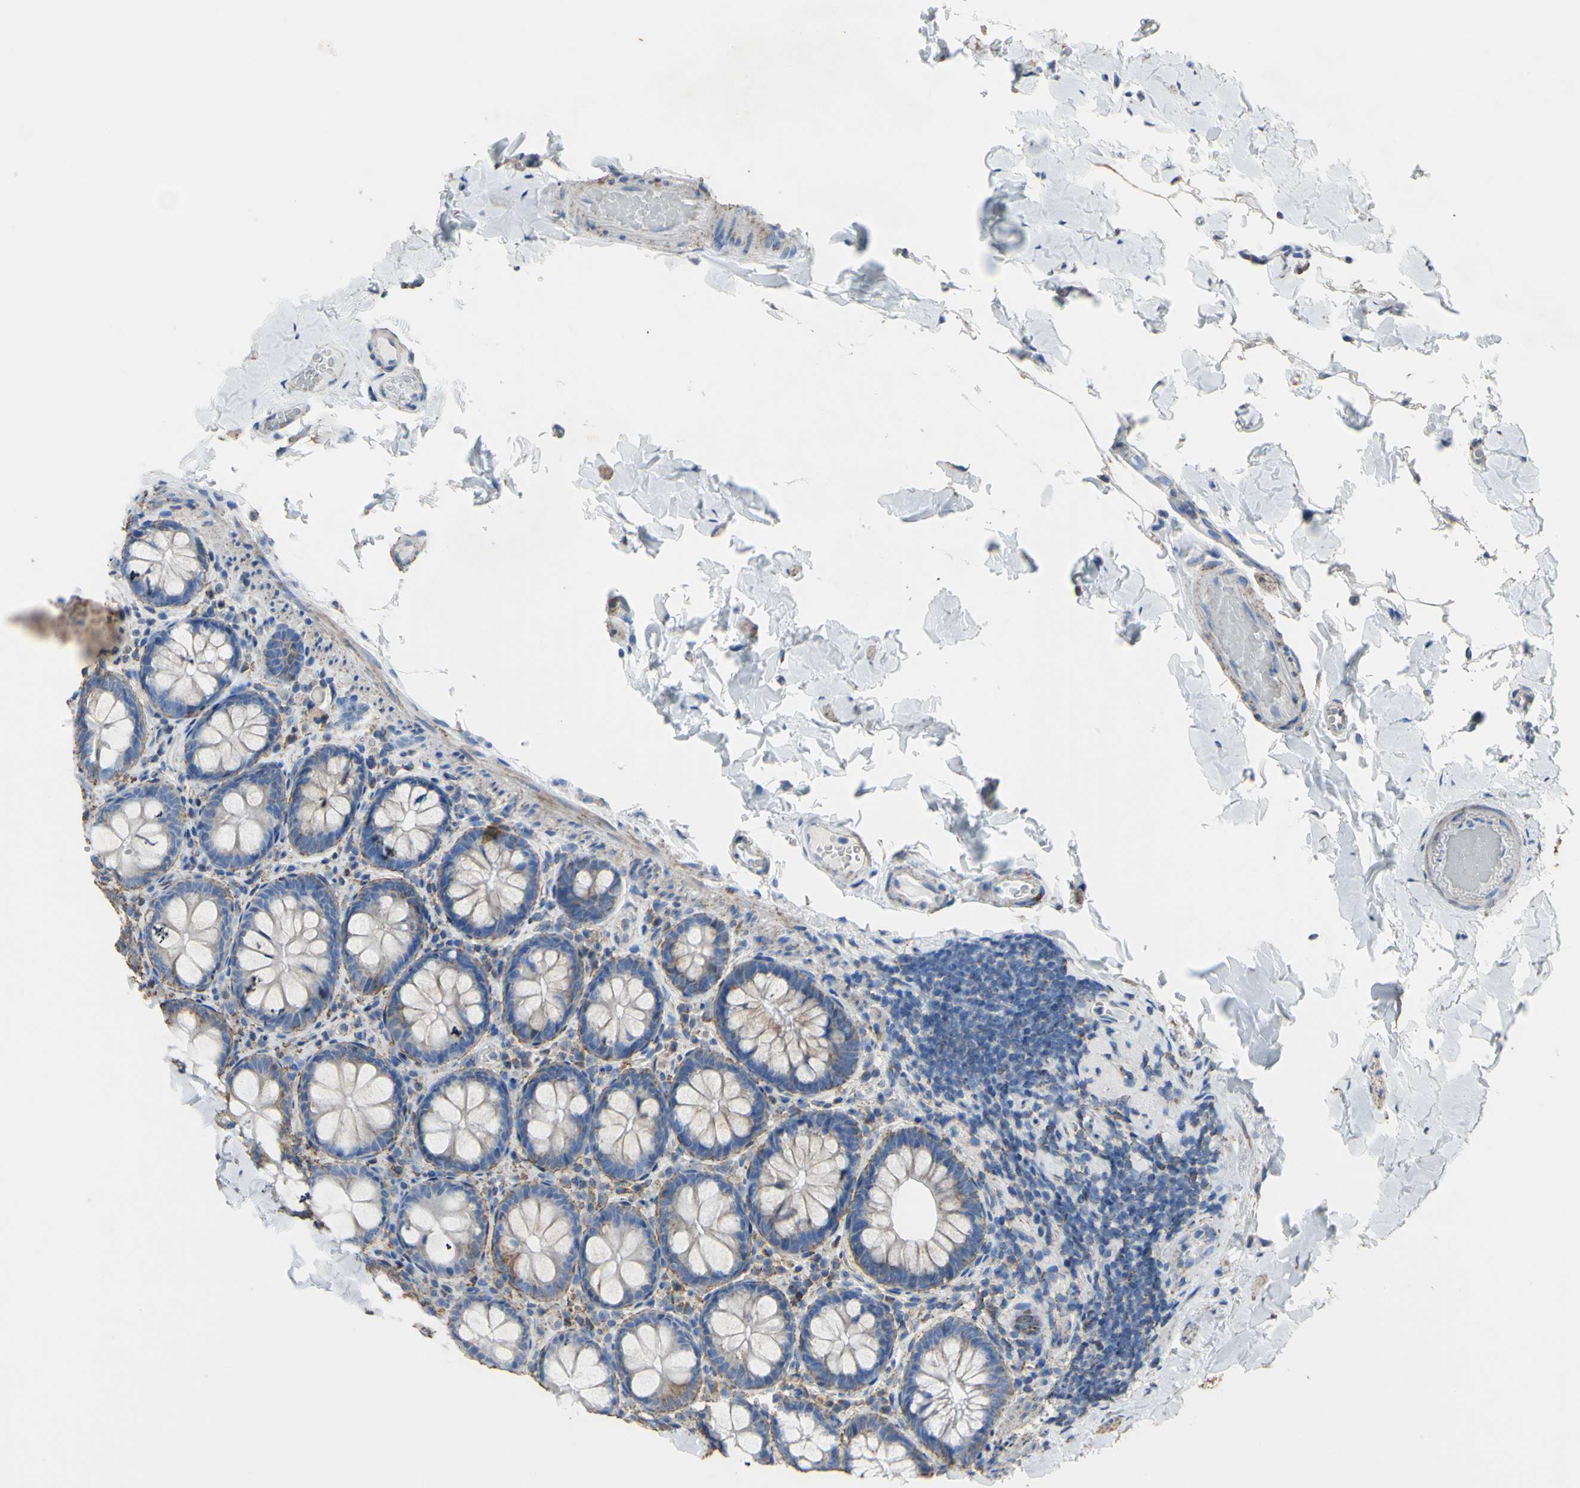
{"staining": {"intensity": "moderate", "quantity": "25%-75%", "location": "cytoplasmic/membranous"}, "tissue": "colon", "cell_type": "Endothelial cells", "image_type": "normal", "snomed": [{"axis": "morphology", "description": "Normal tissue, NOS"}, {"axis": "topography", "description": "Colon"}], "caption": "IHC histopathology image of benign colon: human colon stained using IHC displays medium levels of moderate protein expression localized specifically in the cytoplasmic/membranous of endothelial cells, appearing as a cytoplasmic/membranous brown color.", "gene": "CMKLR2", "patient": {"sex": "female", "age": 61}}